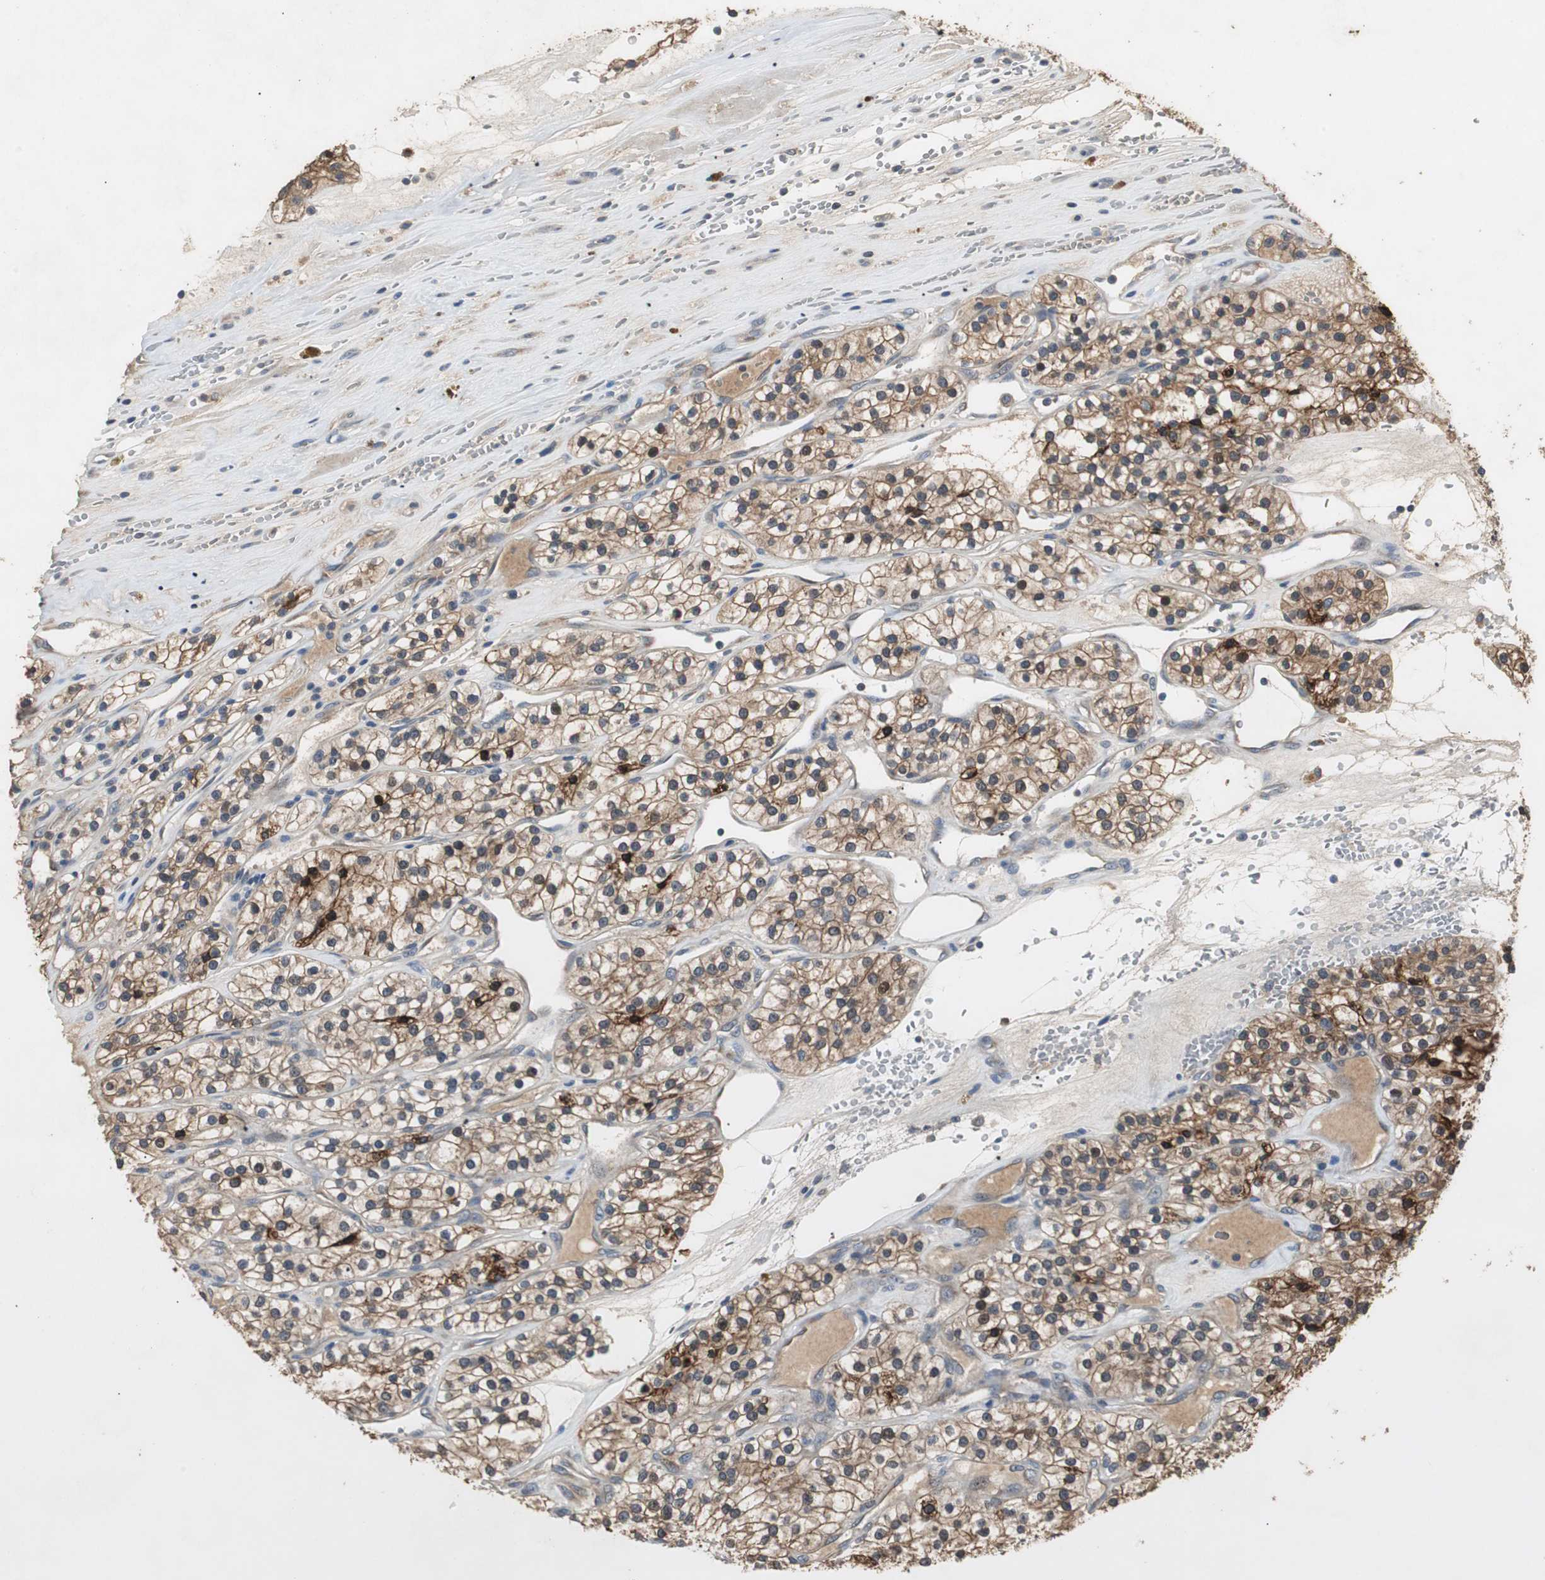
{"staining": {"intensity": "strong", "quantity": ">75%", "location": "cytoplasmic/membranous"}, "tissue": "renal cancer", "cell_type": "Tumor cells", "image_type": "cancer", "snomed": [{"axis": "morphology", "description": "Adenocarcinoma, NOS"}, {"axis": "topography", "description": "Kidney"}], "caption": "Protein expression analysis of human renal cancer (adenocarcinoma) reveals strong cytoplasmic/membranous staining in about >75% of tumor cells.", "gene": "PTPRN2", "patient": {"sex": "female", "age": 57}}